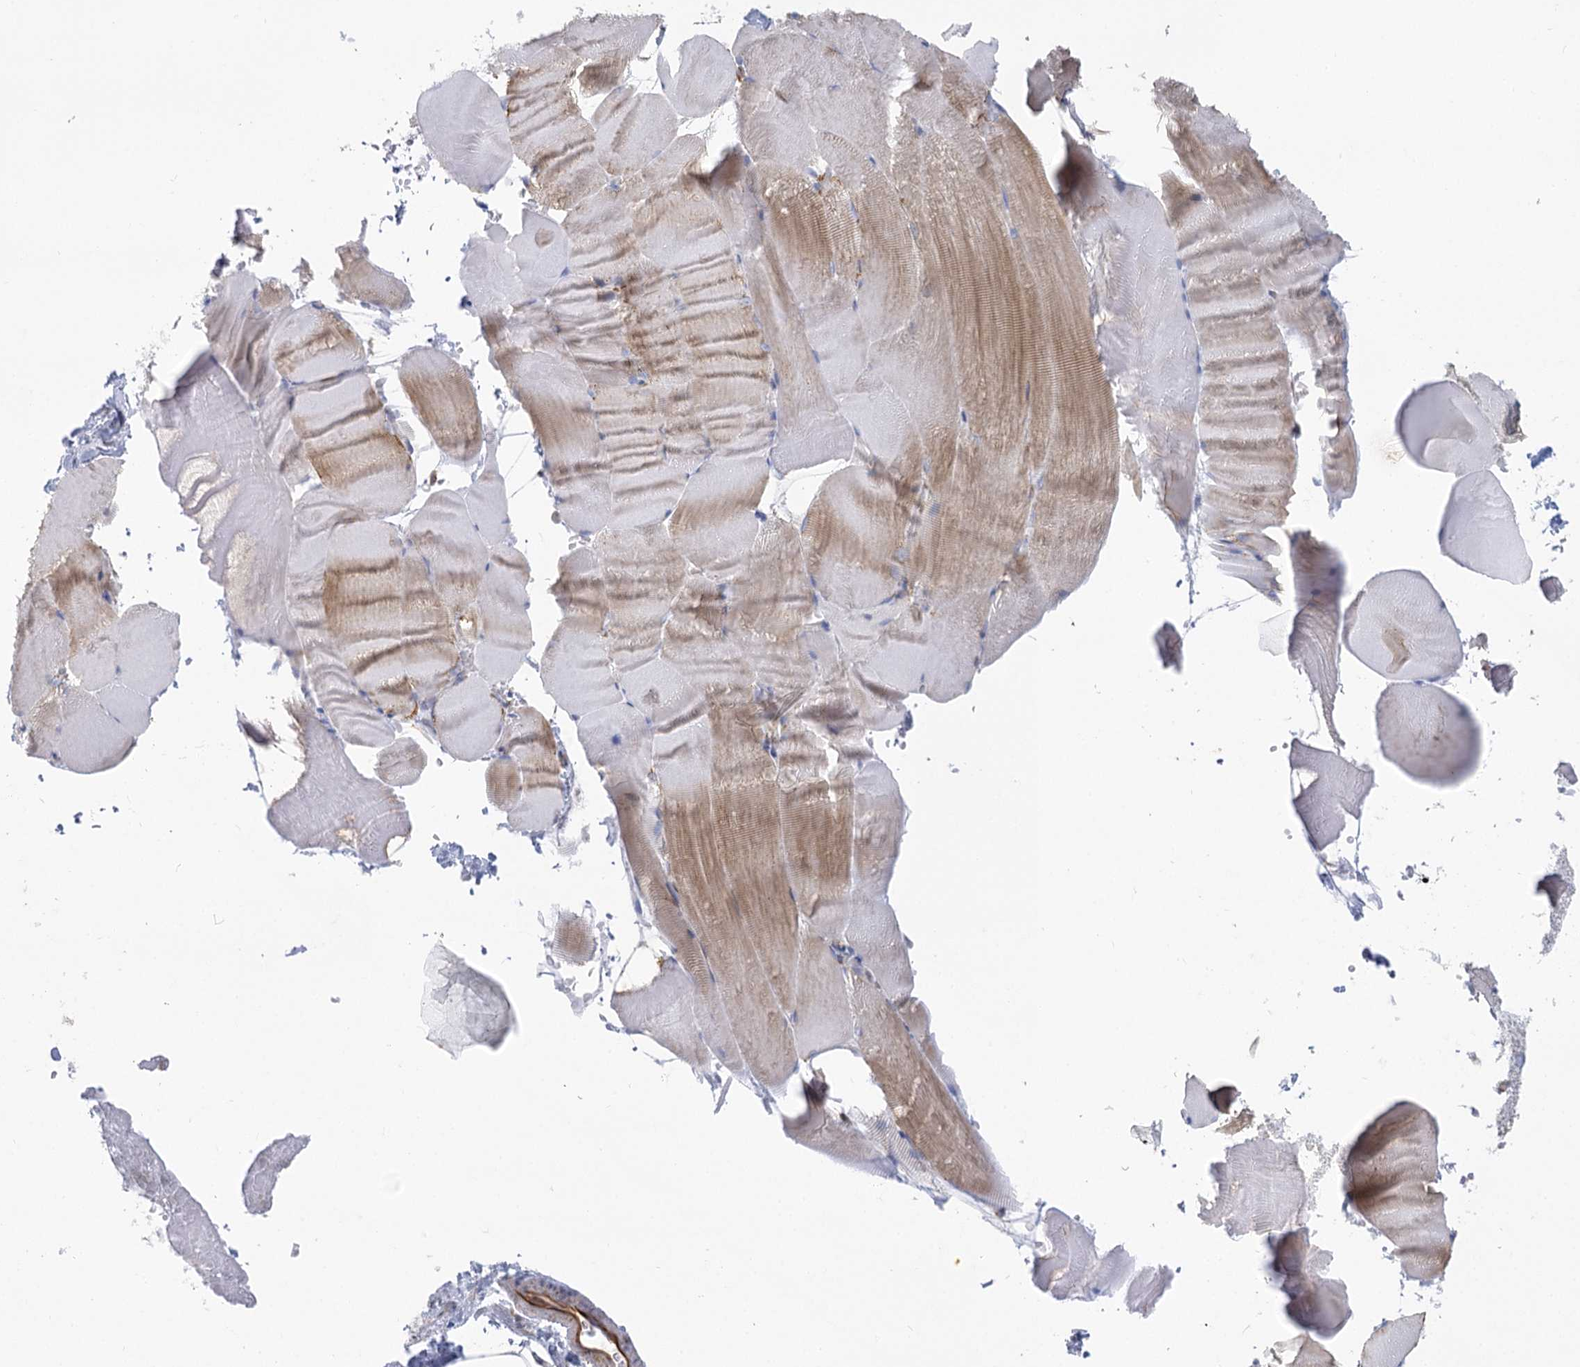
{"staining": {"intensity": "moderate", "quantity": "<25%", "location": "cytoplasmic/membranous"}, "tissue": "skeletal muscle", "cell_type": "Myocytes", "image_type": "normal", "snomed": [{"axis": "morphology", "description": "Normal tissue, NOS"}, {"axis": "topography", "description": "Skeletal muscle"}, {"axis": "topography", "description": "Parathyroid gland"}], "caption": "A low amount of moderate cytoplasmic/membranous expression is appreciated in about <25% of myocytes in benign skeletal muscle.", "gene": "DHTKD1", "patient": {"sex": "female", "age": 37}}